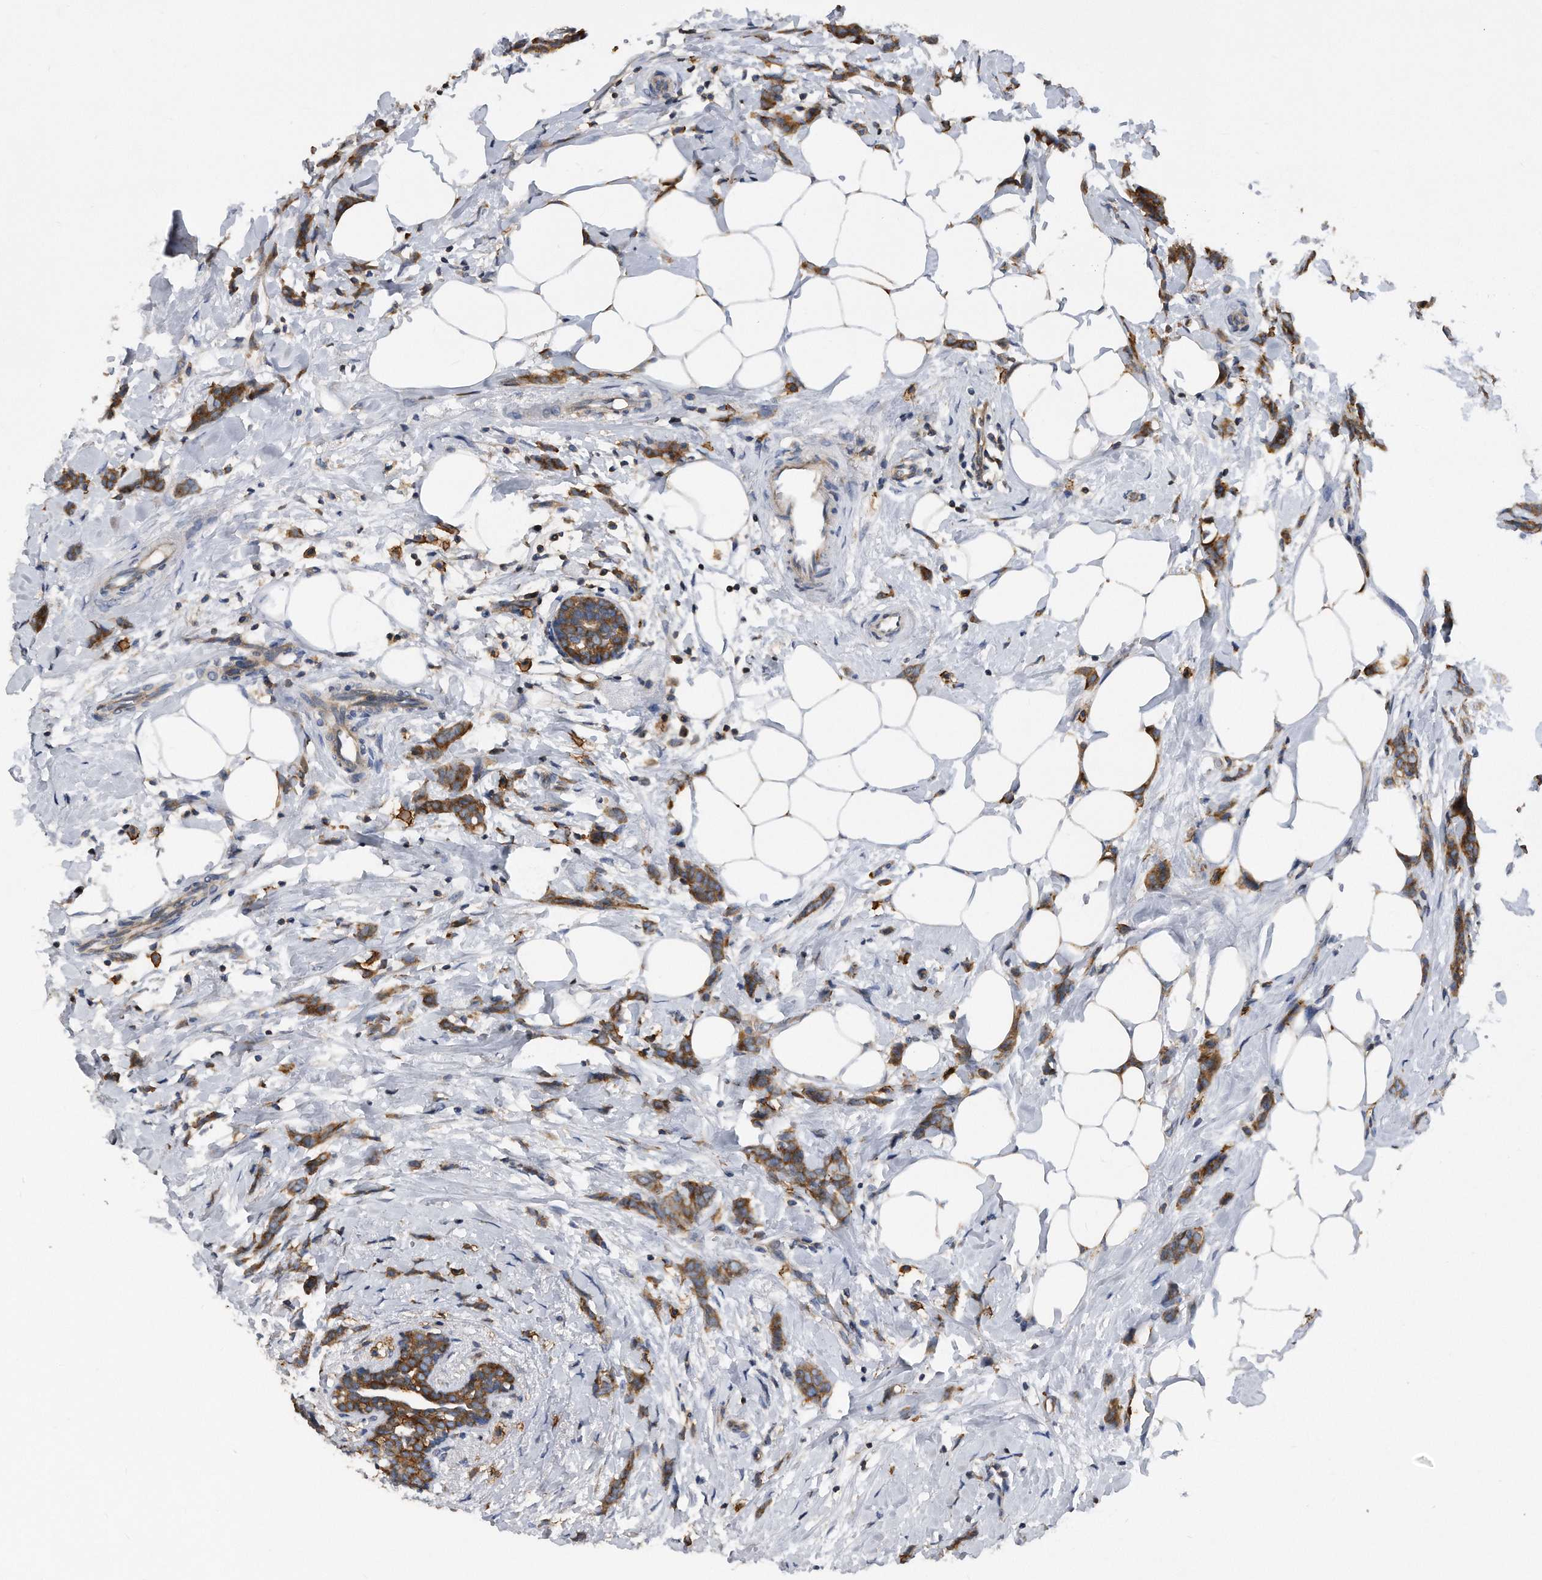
{"staining": {"intensity": "moderate", "quantity": ">75%", "location": "cytoplasmic/membranous"}, "tissue": "breast cancer", "cell_type": "Tumor cells", "image_type": "cancer", "snomed": [{"axis": "morphology", "description": "Lobular carcinoma, in situ"}, {"axis": "morphology", "description": "Lobular carcinoma"}, {"axis": "topography", "description": "Breast"}], "caption": "Lobular carcinoma in situ (breast) tissue displays moderate cytoplasmic/membranous staining in approximately >75% of tumor cells, visualized by immunohistochemistry. (DAB = brown stain, brightfield microscopy at high magnification).", "gene": "ATG5", "patient": {"sex": "female", "age": 41}}